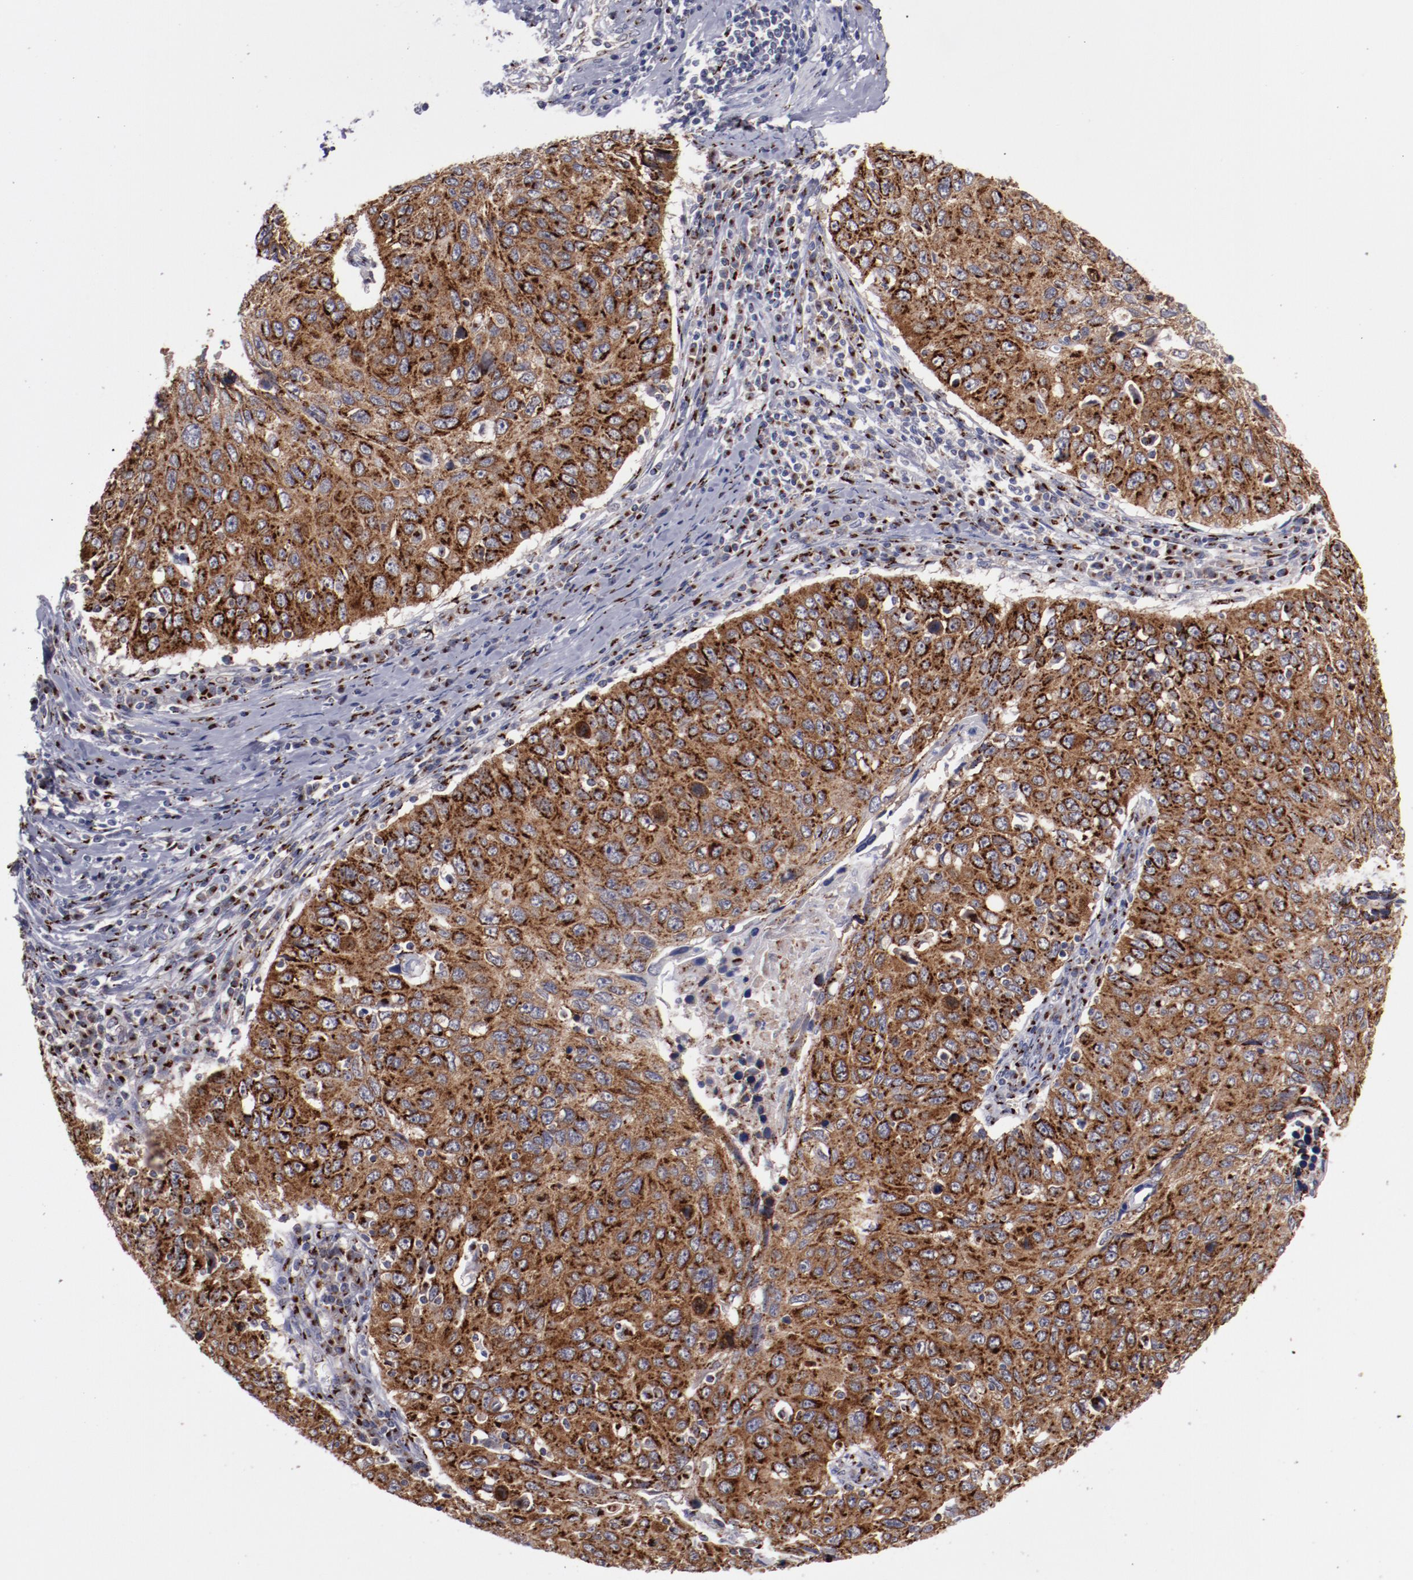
{"staining": {"intensity": "strong", "quantity": ">75%", "location": "cytoplasmic/membranous"}, "tissue": "cervical cancer", "cell_type": "Tumor cells", "image_type": "cancer", "snomed": [{"axis": "morphology", "description": "Squamous cell carcinoma, NOS"}, {"axis": "topography", "description": "Cervix"}], "caption": "Strong cytoplasmic/membranous positivity for a protein is present in about >75% of tumor cells of cervical cancer (squamous cell carcinoma) using IHC.", "gene": "GOLIM4", "patient": {"sex": "female", "age": 53}}